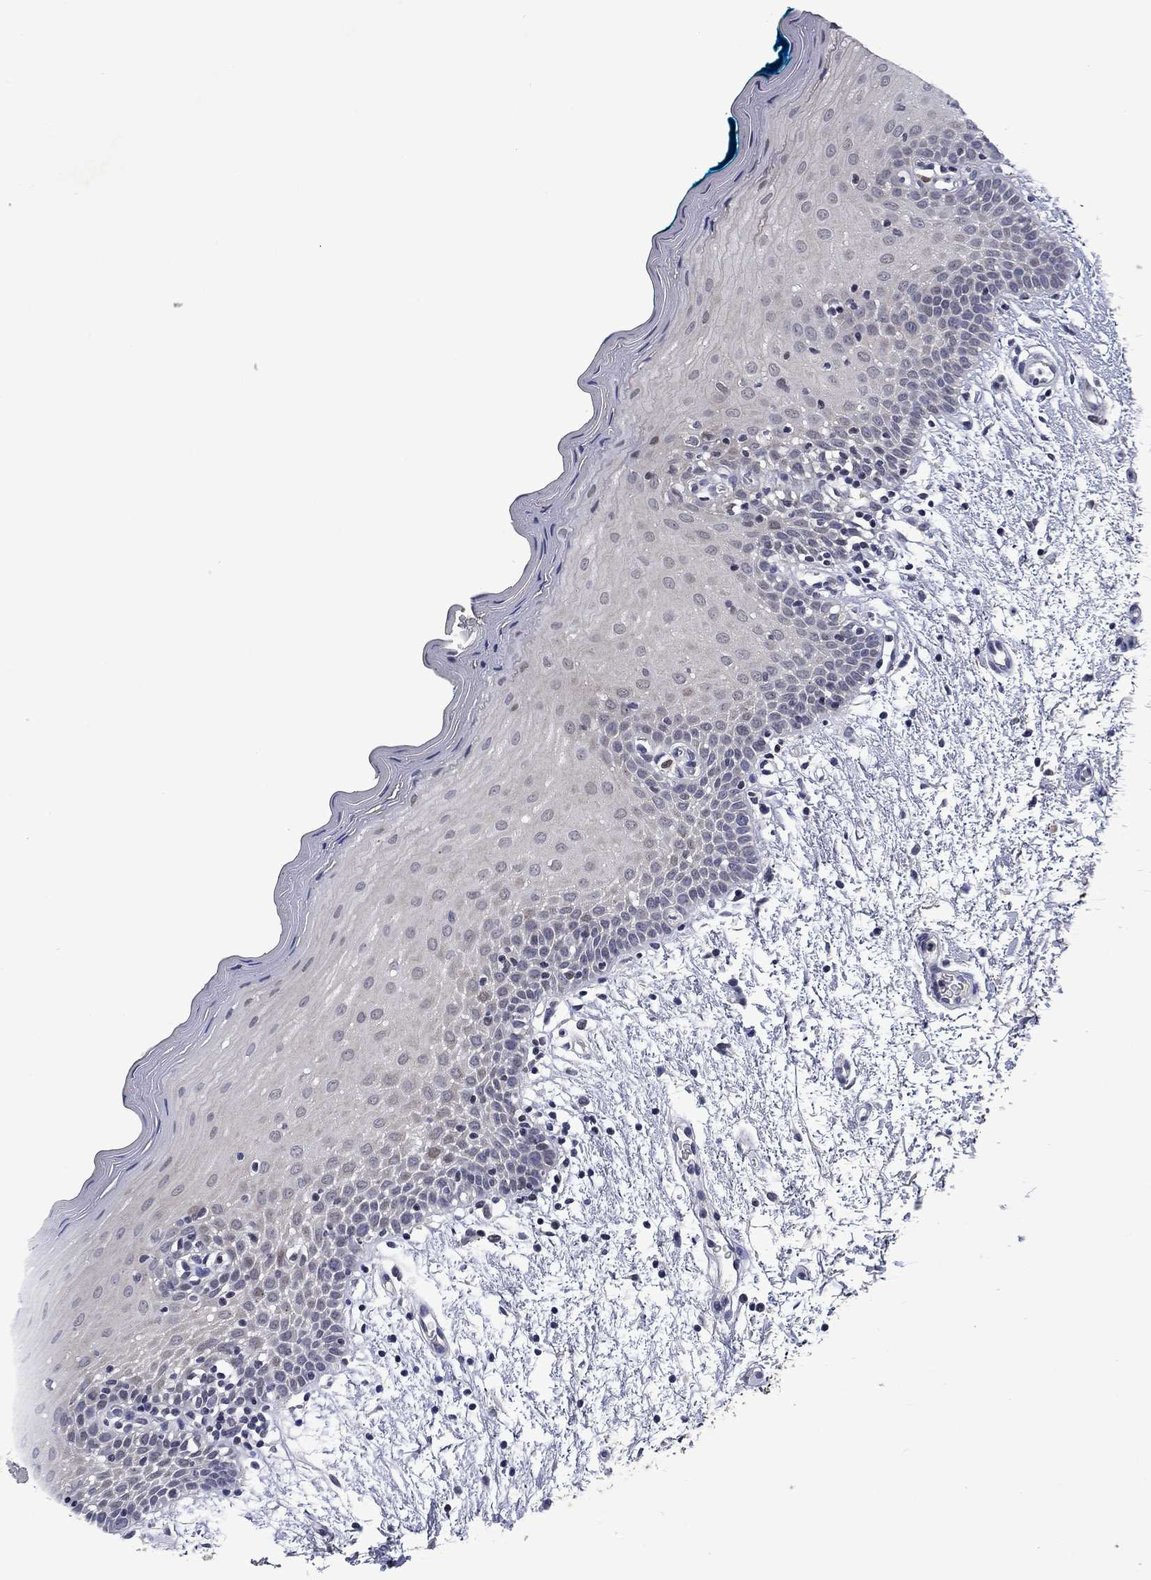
{"staining": {"intensity": "weak", "quantity": "<25%", "location": "cytoplasmic/membranous"}, "tissue": "oral mucosa", "cell_type": "Squamous epithelial cells", "image_type": "normal", "snomed": [{"axis": "morphology", "description": "Normal tissue, NOS"}, {"axis": "morphology", "description": "Squamous cell carcinoma, NOS"}, {"axis": "topography", "description": "Oral tissue"}, {"axis": "topography", "description": "Head-Neck"}], "caption": "Oral mucosa was stained to show a protein in brown. There is no significant positivity in squamous epithelial cells. Brightfield microscopy of immunohistochemistry (IHC) stained with DAB (brown) and hematoxylin (blue), captured at high magnification.", "gene": "PHKA1", "patient": {"sex": "female", "age": 75}}